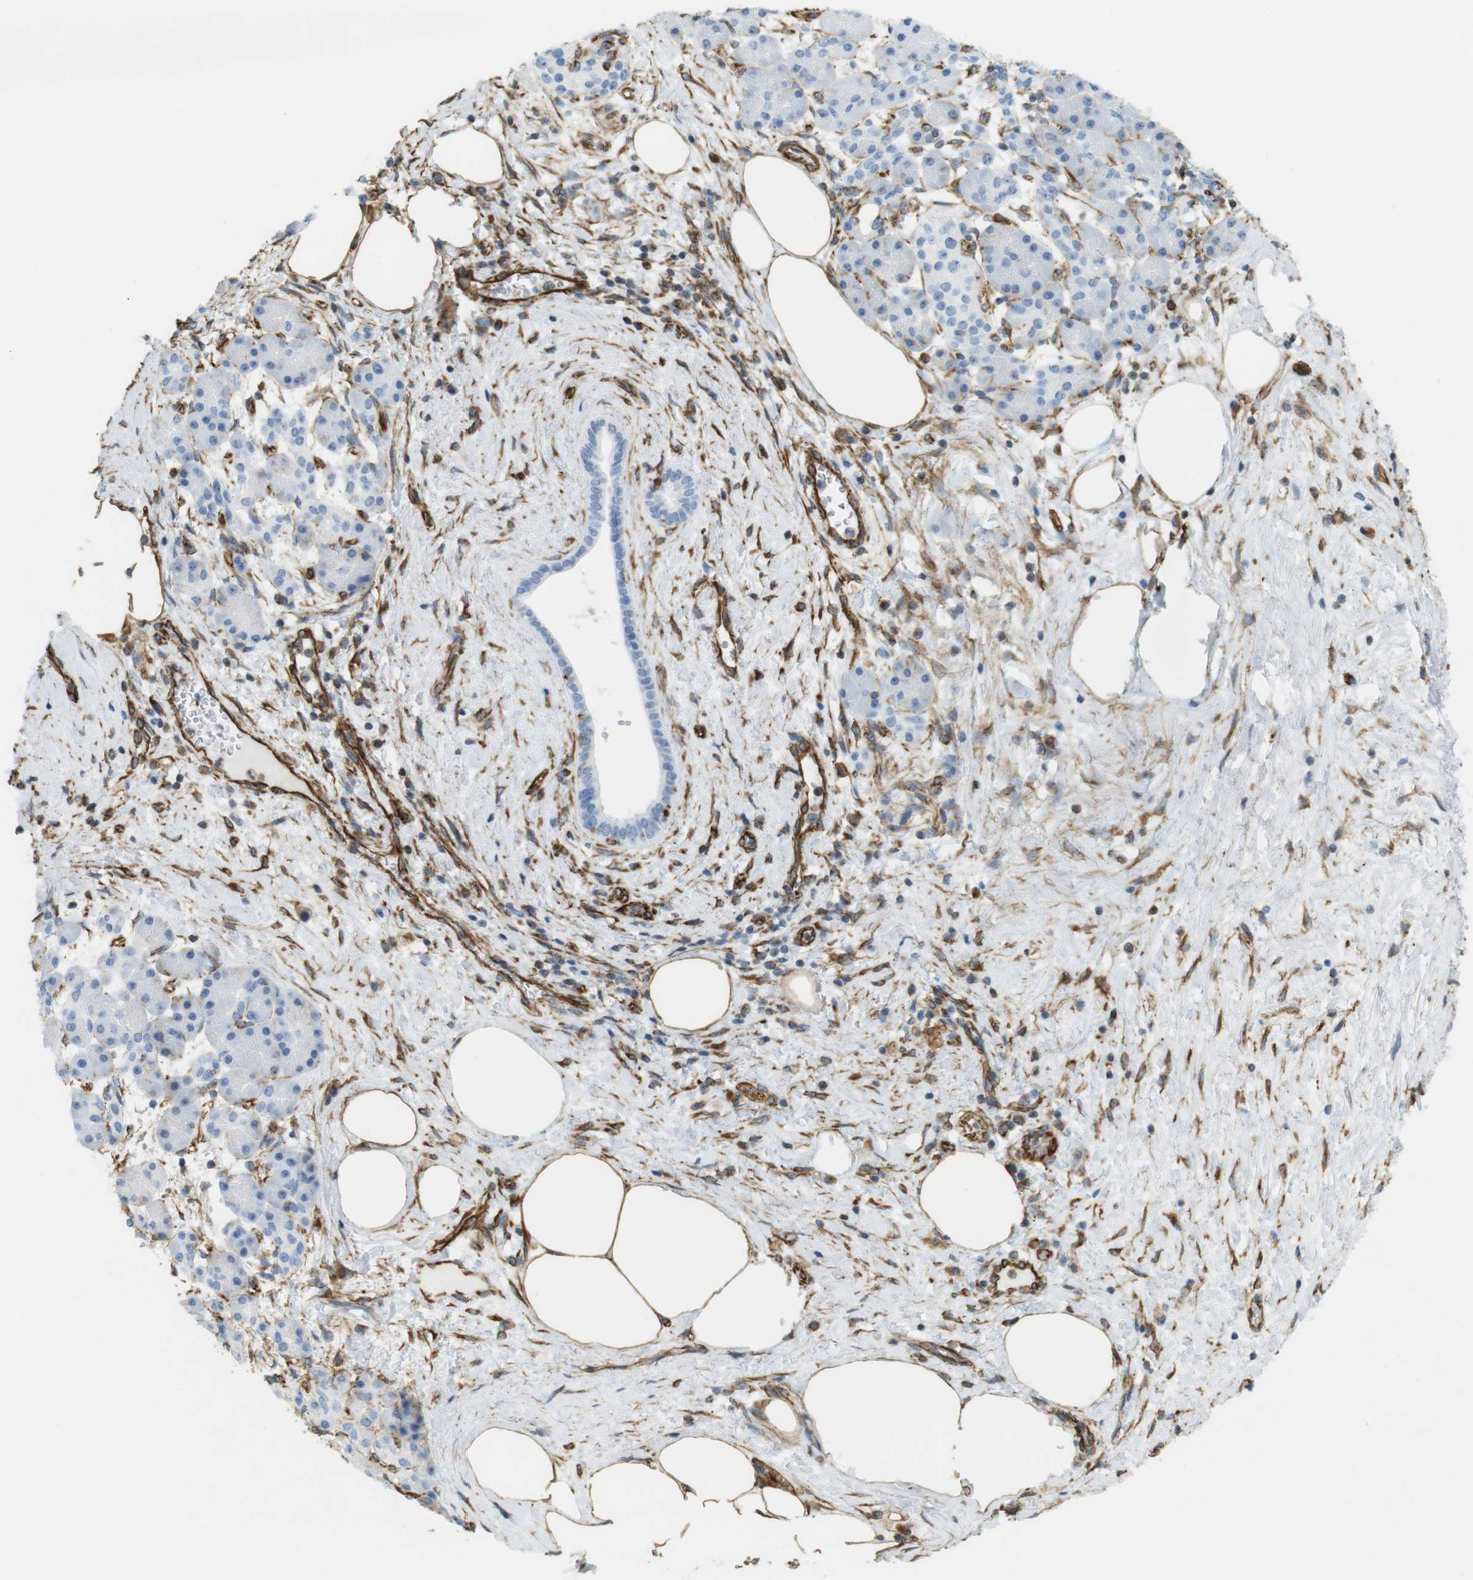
{"staining": {"intensity": "negative", "quantity": "none", "location": "none"}, "tissue": "pancreatic cancer", "cell_type": "Tumor cells", "image_type": "cancer", "snomed": [{"axis": "morphology", "description": "Adenocarcinoma, NOS"}, {"axis": "topography", "description": "Pancreas"}], "caption": "DAB (3,3'-diaminobenzidine) immunohistochemical staining of human adenocarcinoma (pancreatic) demonstrates no significant staining in tumor cells. The staining is performed using DAB (3,3'-diaminobenzidine) brown chromogen with nuclei counter-stained in using hematoxylin.", "gene": "MS4A10", "patient": {"sex": "female", "age": 70}}